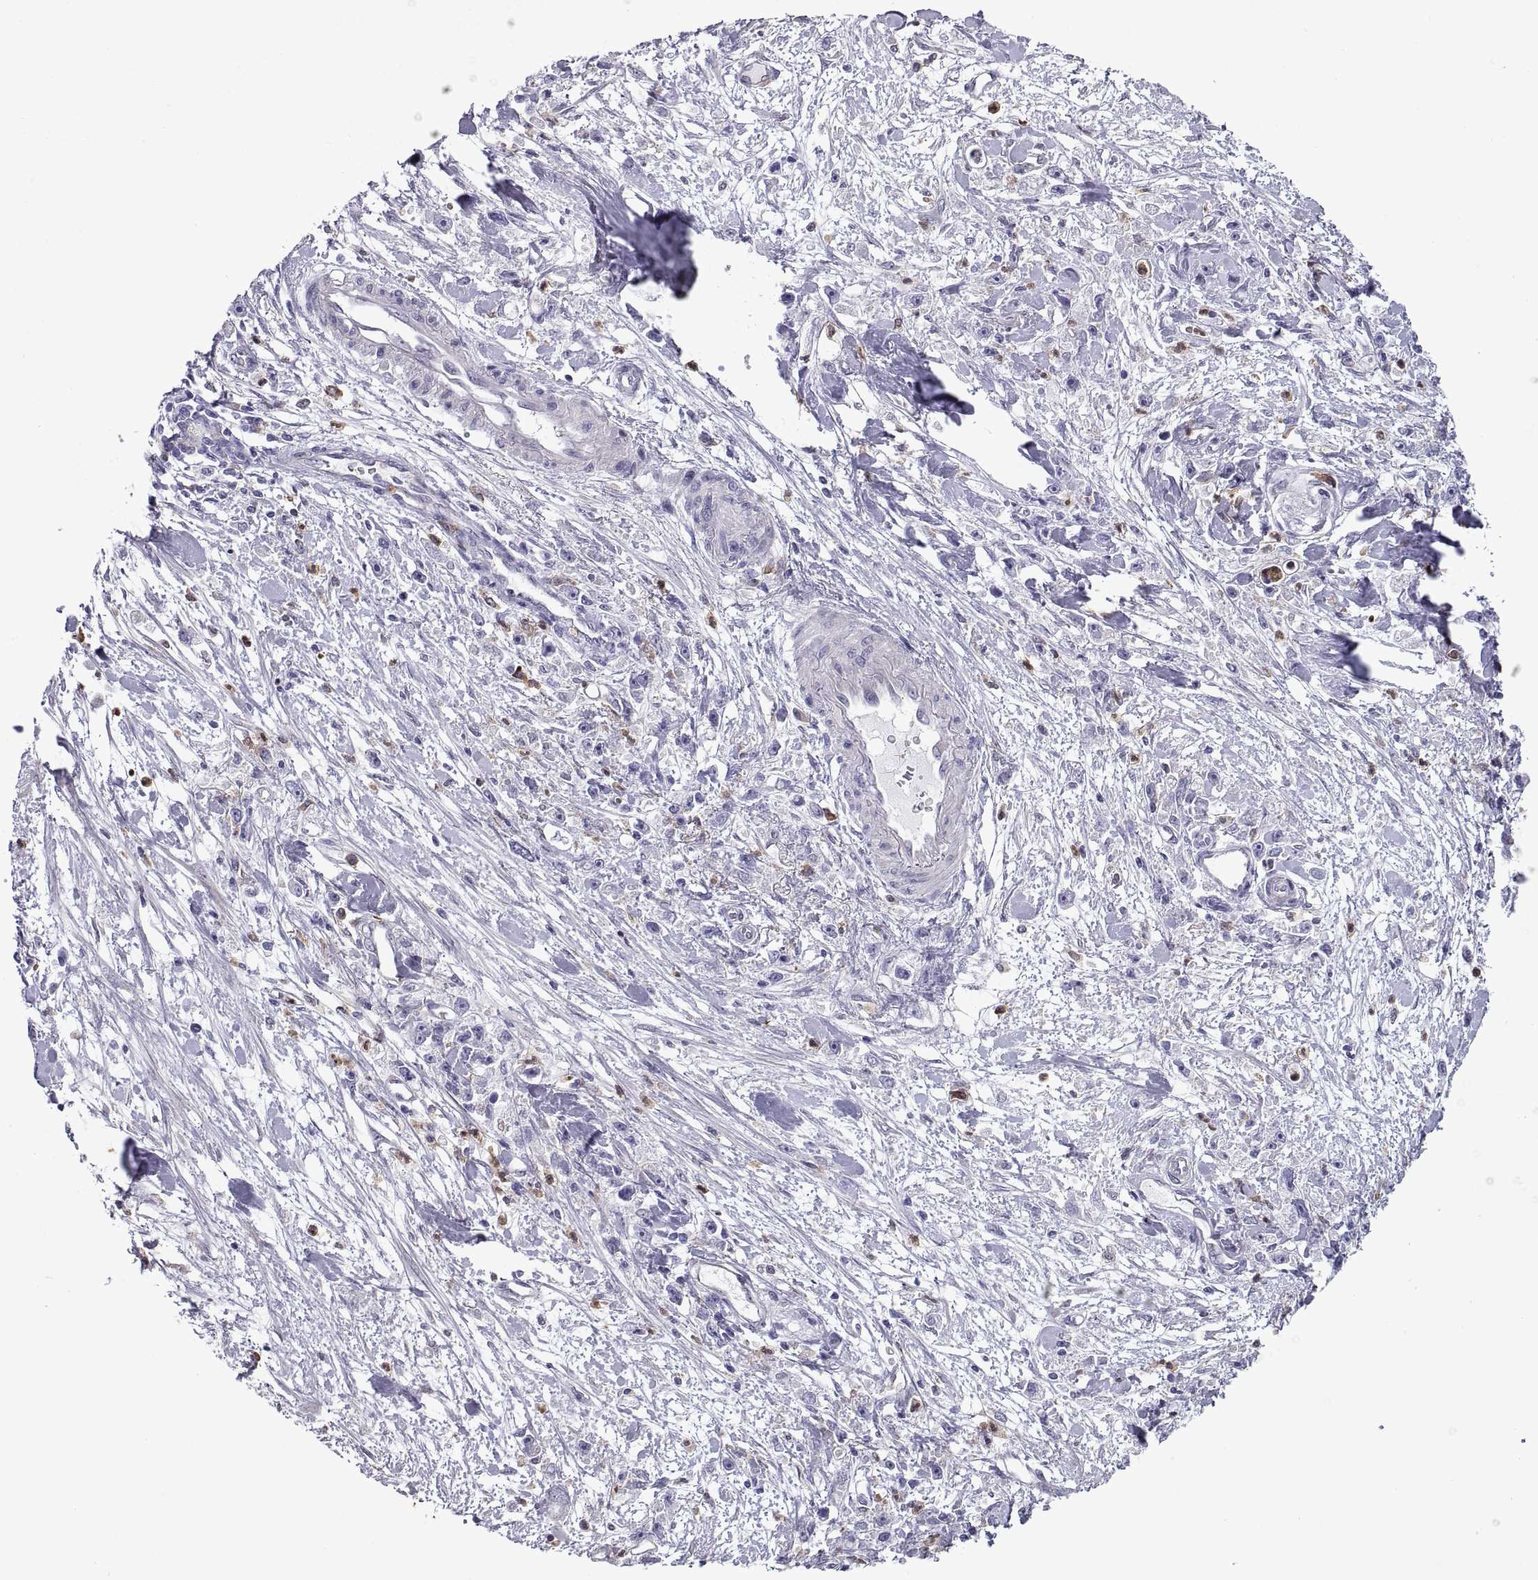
{"staining": {"intensity": "negative", "quantity": "none", "location": "none"}, "tissue": "stomach cancer", "cell_type": "Tumor cells", "image_type": "cancer", "snomed": [{"axis": "morphology", "description": "Adenocarcinoma, NOS"}, {"axis": "topography", "description": "Stomach"}], "caption": "Adenocarcinoma (stomach) was stained to show a protein in brown. There is no significant staining in tumor cells. (Stains: DAB IHC with hematoxylin counter stain, Microscopy: brightfield microscopy at high magnification).", "gene": "DOK3", "patient": {"sex": "female", "age": 59}}